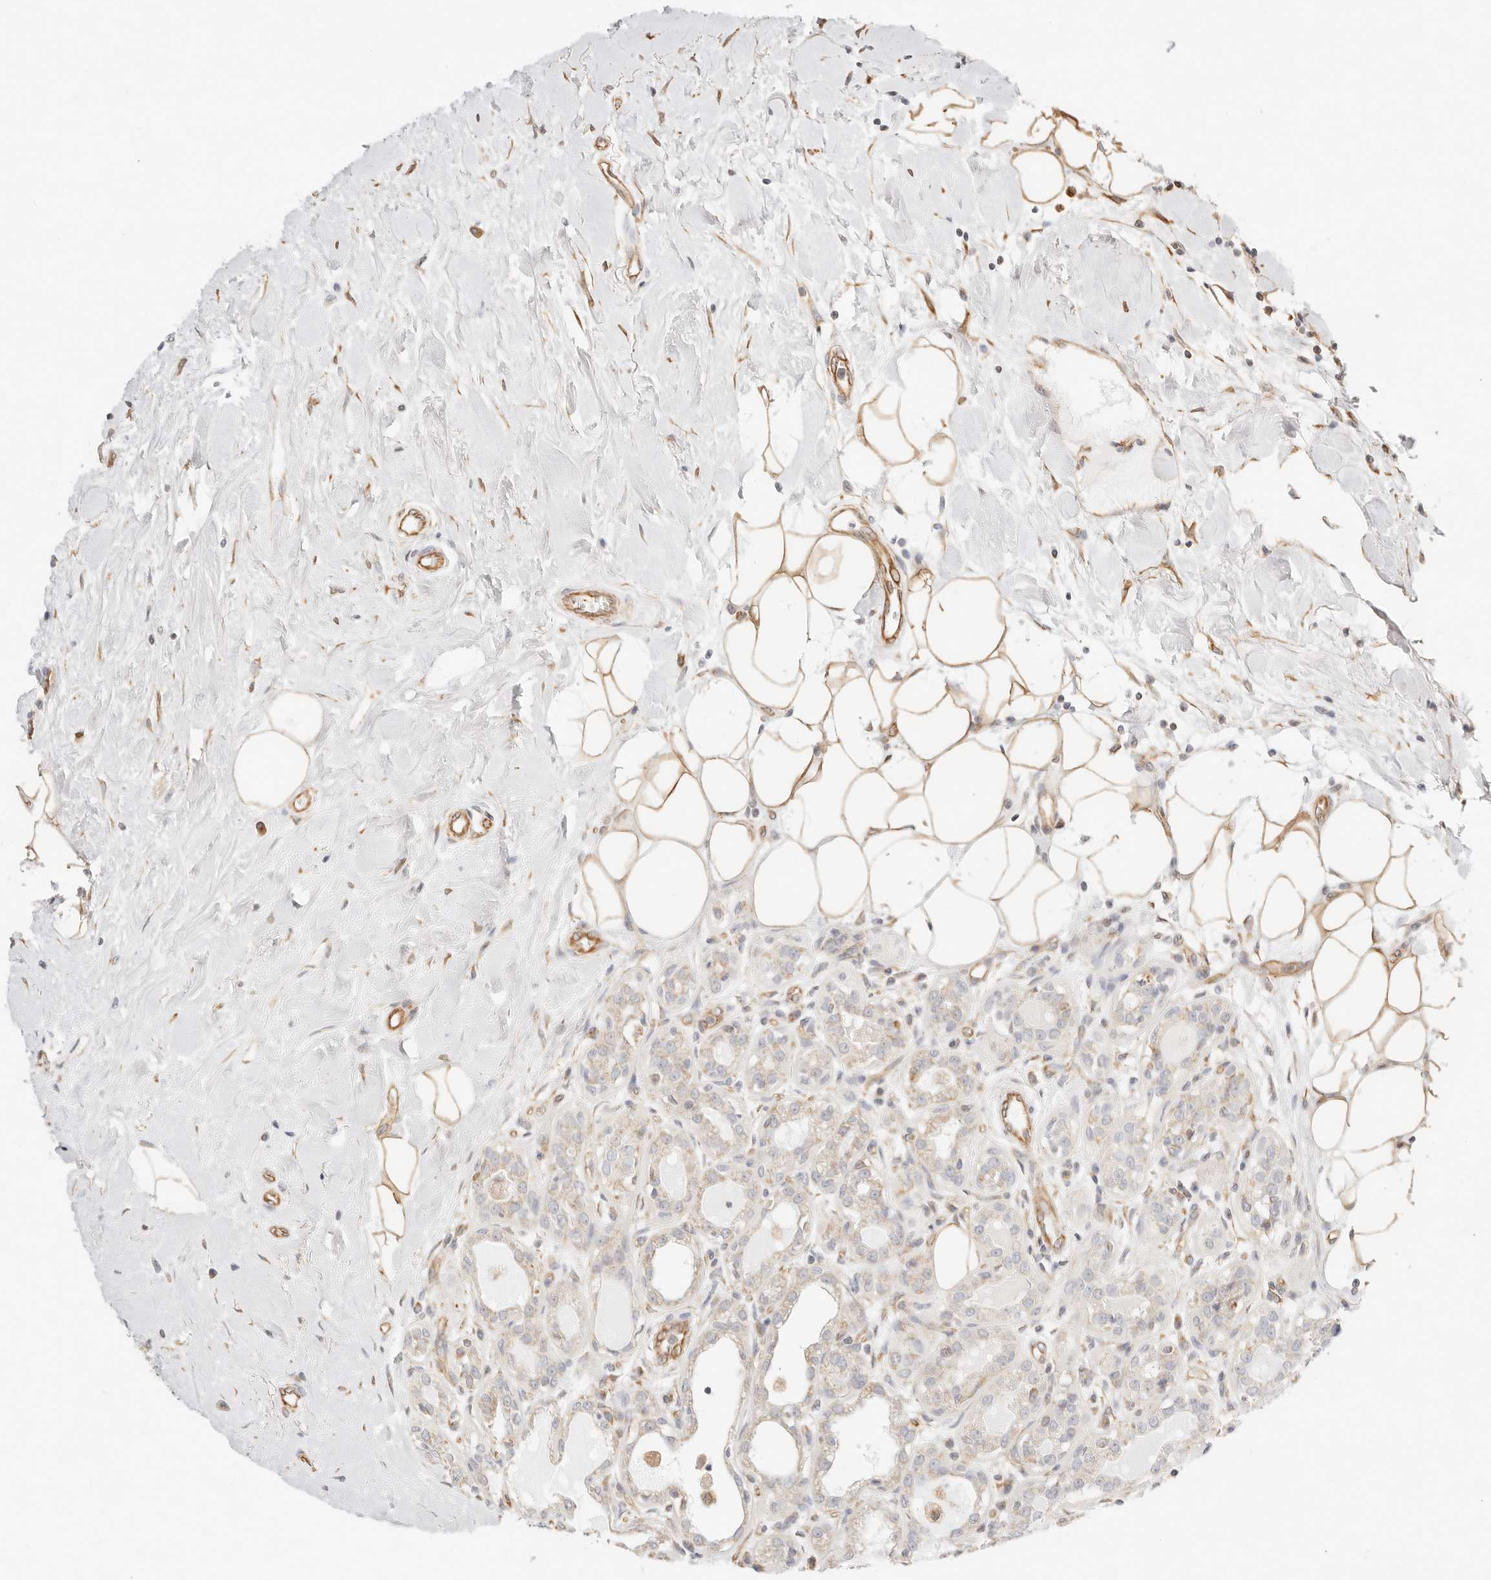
{"staining": {"intensity": "negative", "quantity": "none", "location": "none"}, "tissue": "breast cancer", "cell_type": "Tumor cells", "image_type": "cancer", "snomed": [{"axis": "morphology", "description": "Duct carcinoma"}, {"axis": "topography", "description": "Breast"}], "caption": "IHC of human breast invasive ductal carcinoma demonstrates no positivity in tumor cells.", "gene": "ZC3H11A", "patient": {"sex": "female", "age": 27}}